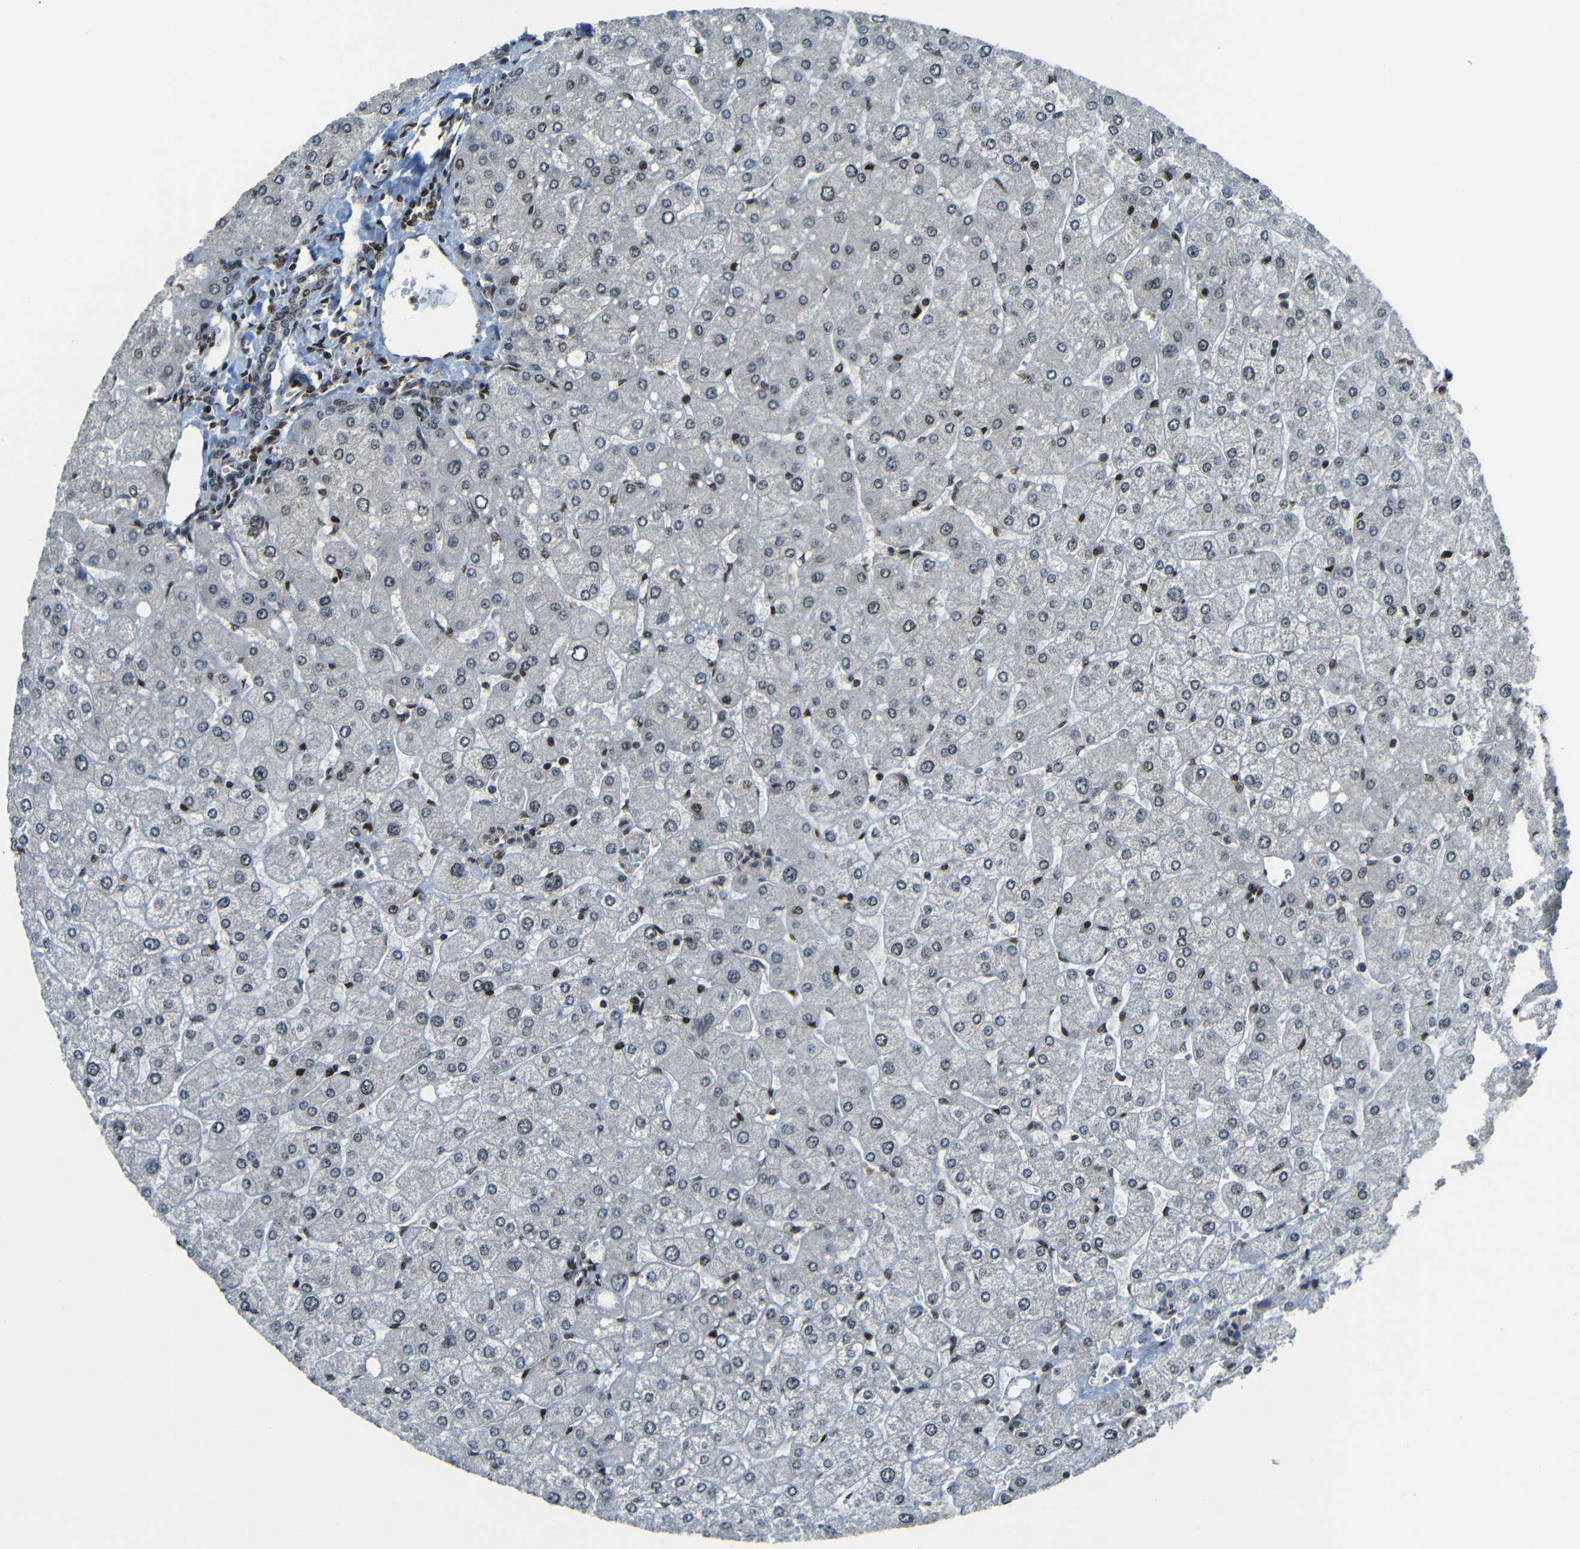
{"staining": {"intensity": "weak", "quantity": "25%-75%", "location": "nuclear"}, "tissue": "liver", "cell_type": "Cholangiocytes", "image_type": "normal", "snomed": [{"axis": "morphology", "description": "Normal tissue, NOS"}, {"axis": "topography", "description": "Liver"}], "caption": "Protein expression analysis of benign human liver reveals weak nuclear expression in about 25%-75% of cholangiocytes. (brown staining indicates protein expression, while blue staining denotes nuclei).", "gene": "PSIP1", "patient": {"sex": "male", "age": 55}}